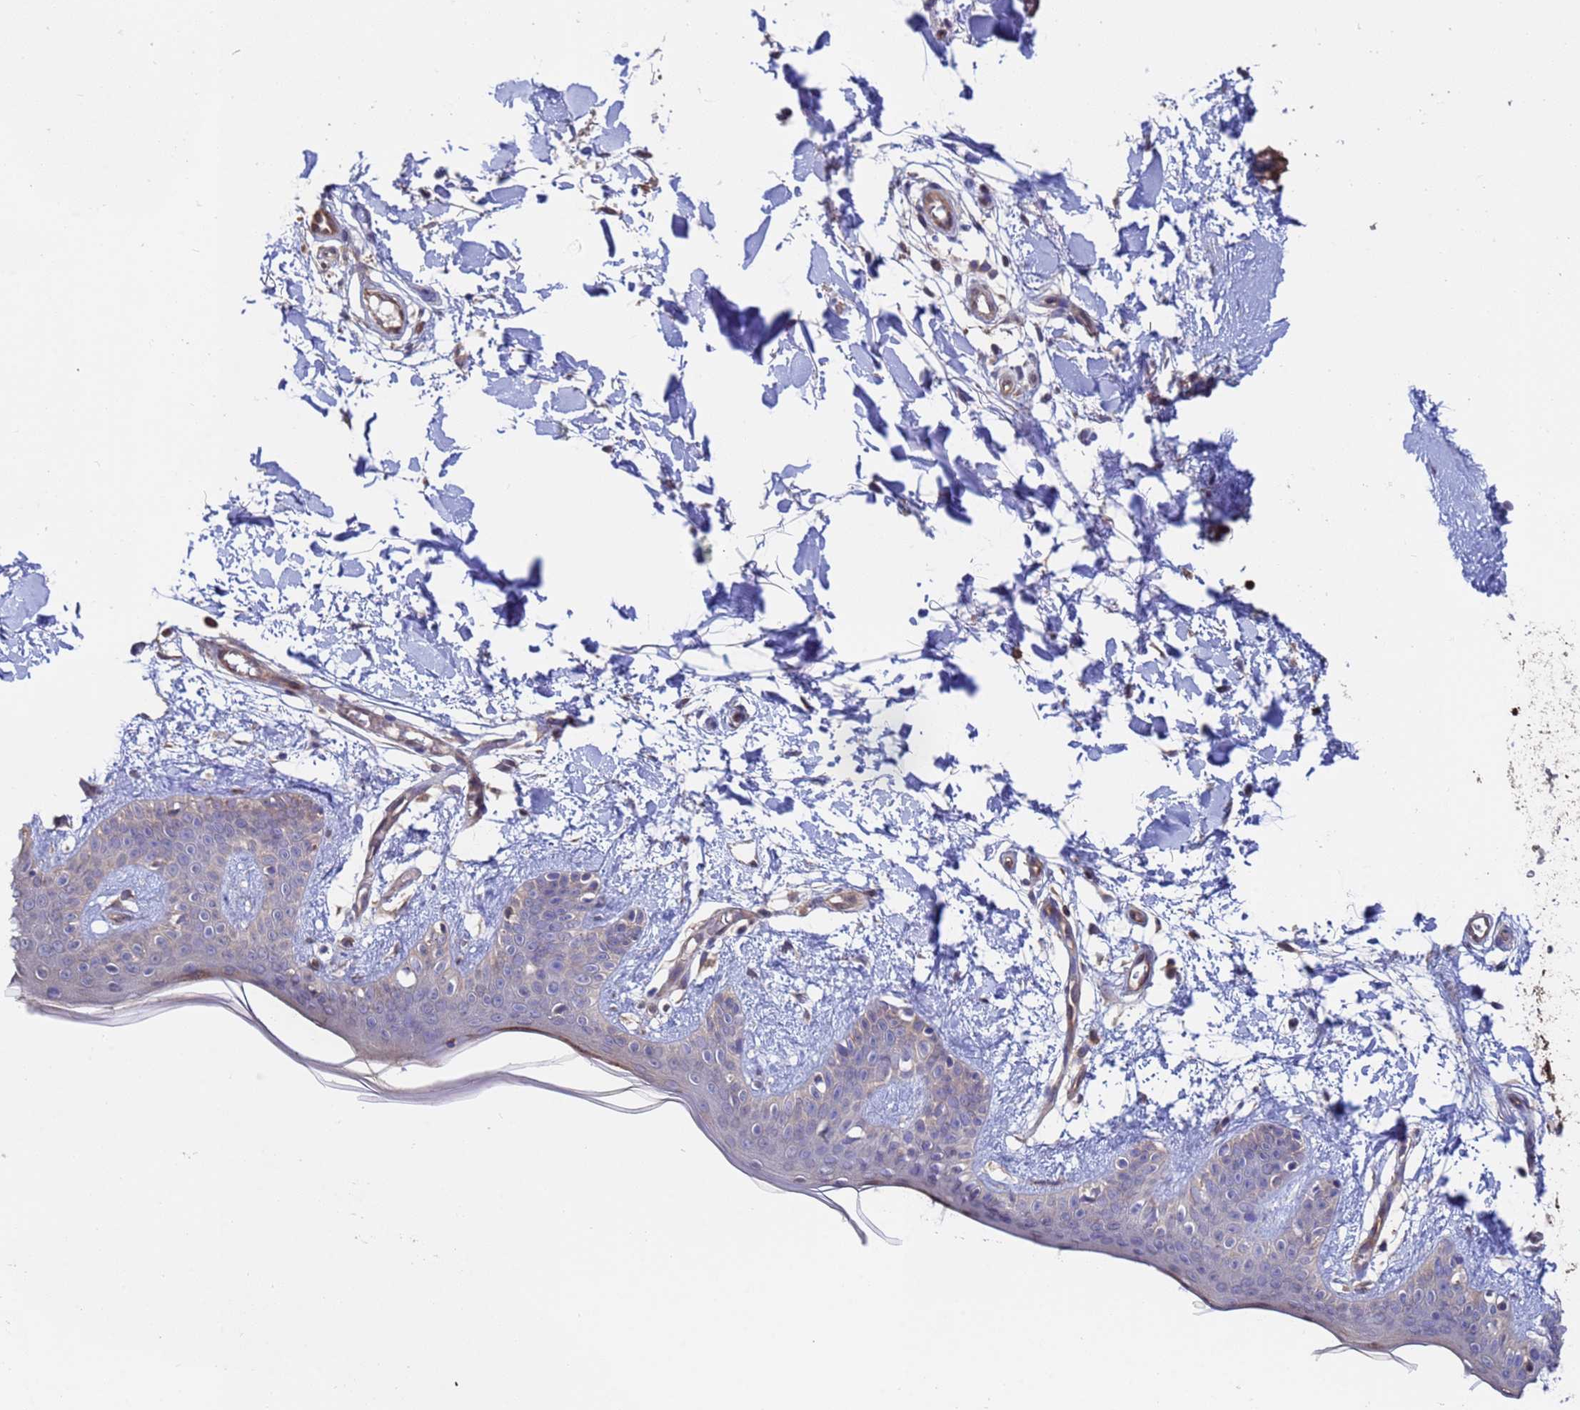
{"staining": {"intensity": "moderate", "quantity": ">75%", "location": "cytoplasmic/membranous"}, "tissue": "skin", "cell_type": "Fibroblasts", "image_type": "normal", "snomed": [{"axis": "morphology", "description": "Normal tissue, NOS"}, {"axis": "topography", "description": "Skin"}], "caption": "About >75% of fibroblasts in benign human skin display moderate cytoplasmic/membranous protein expression as visualized by brown immunohistochemical staining.", "gene": "FAM25A", "patient": {"sex": "female", "age": 34}}